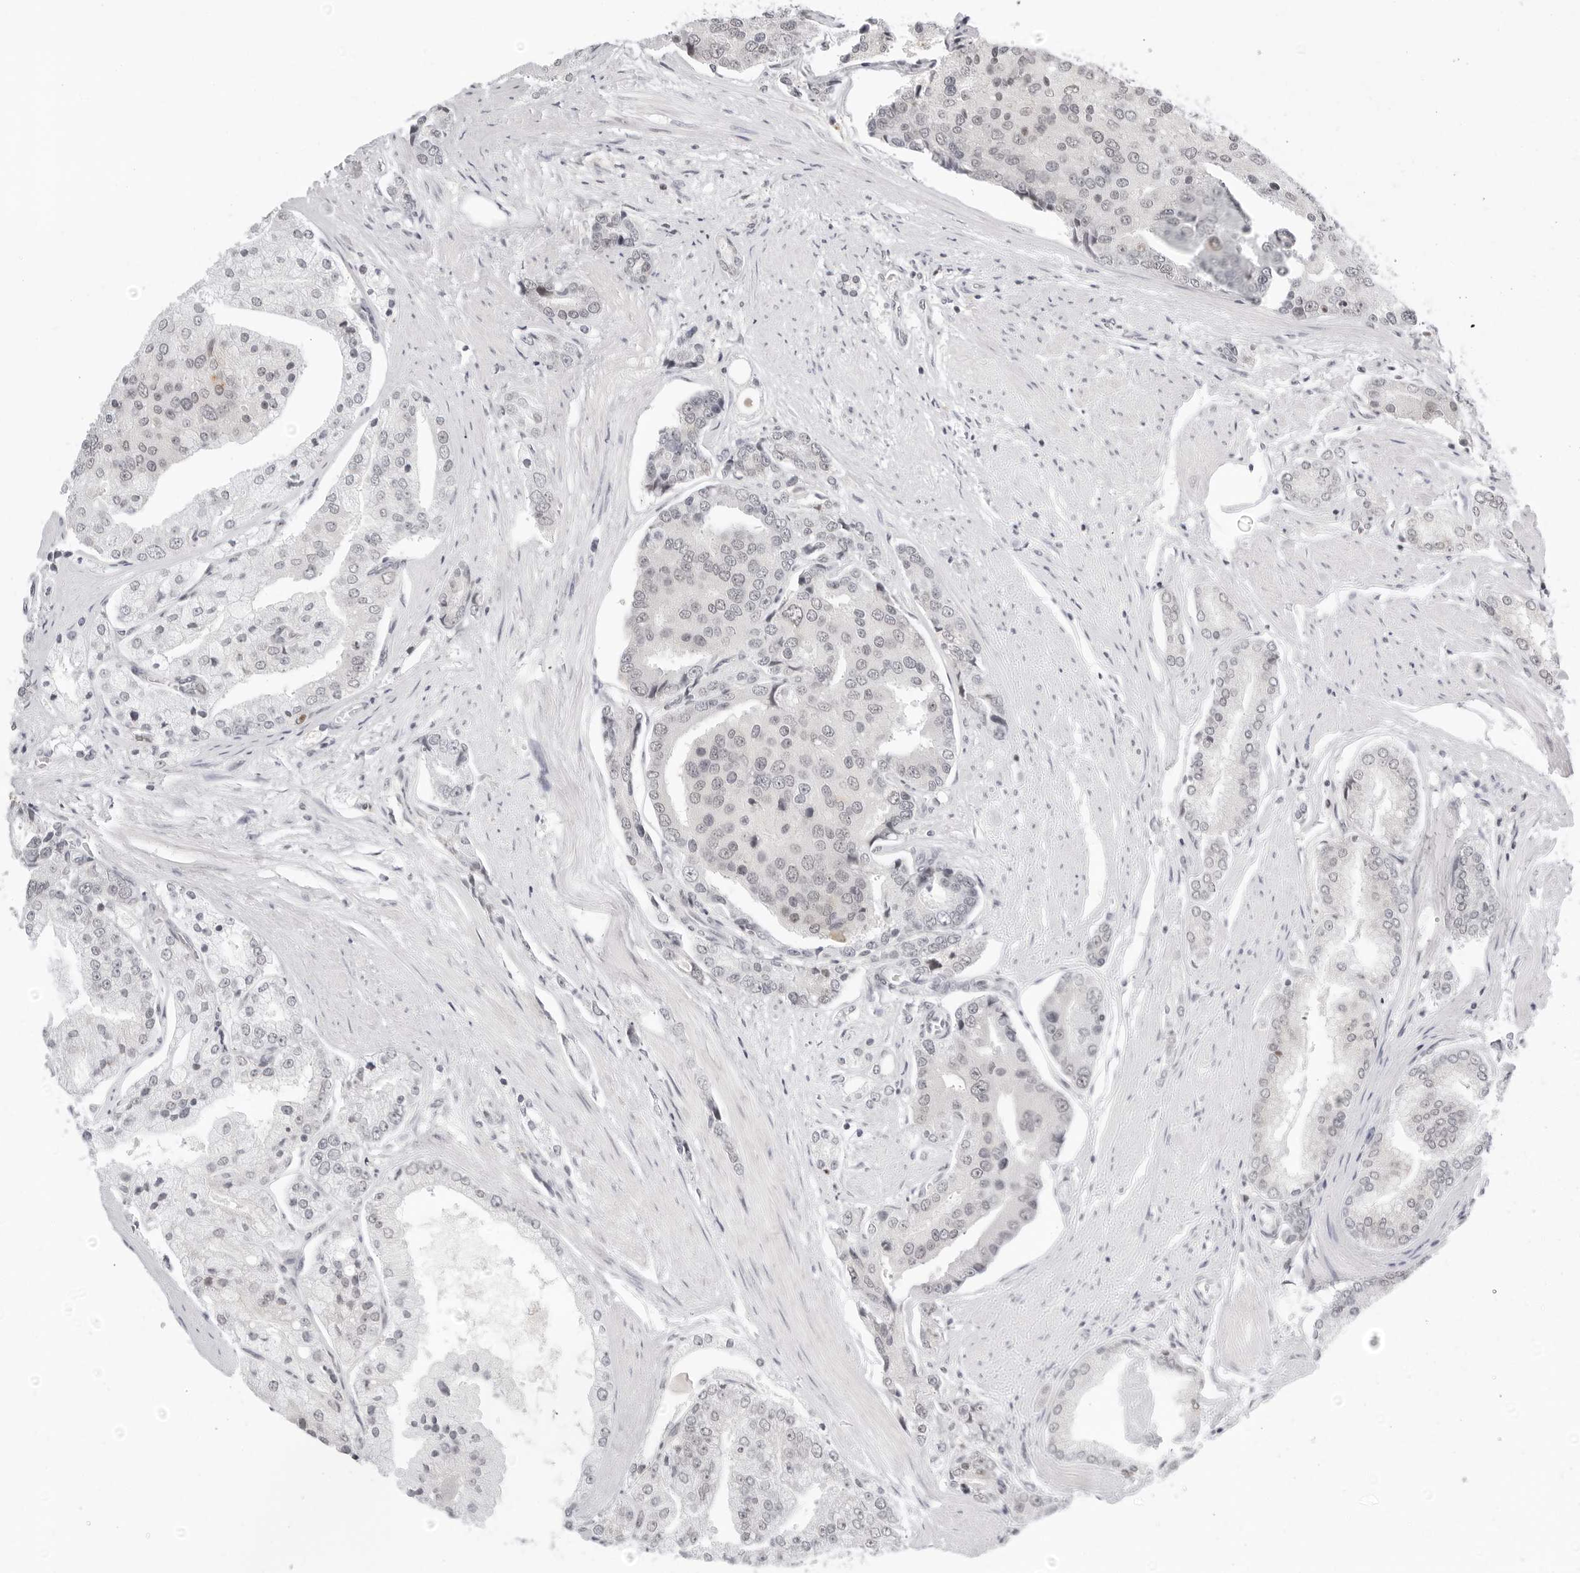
{"staining": {"intensity": "negative", "quantity": "none", "location": "none"}, "tissue": "prostate cancer", "cell_type": "Tumor cells", "image_type": "cancer", "snomed": [{"axis": "morphology", "description": "Adenocarcinoma, High grade"}, {"axis": "topography", "description": "Prostate"}], "caption": "High magnification brightfield microscopy of prostate cancer stained with DAB (brown) and counterstained with hematoxylin (blue): tumor cells show no significant positivity. (DAB IHC, high magnification).", "gene": "MSH6", "patient": {"sex": "male", "age": 50}}